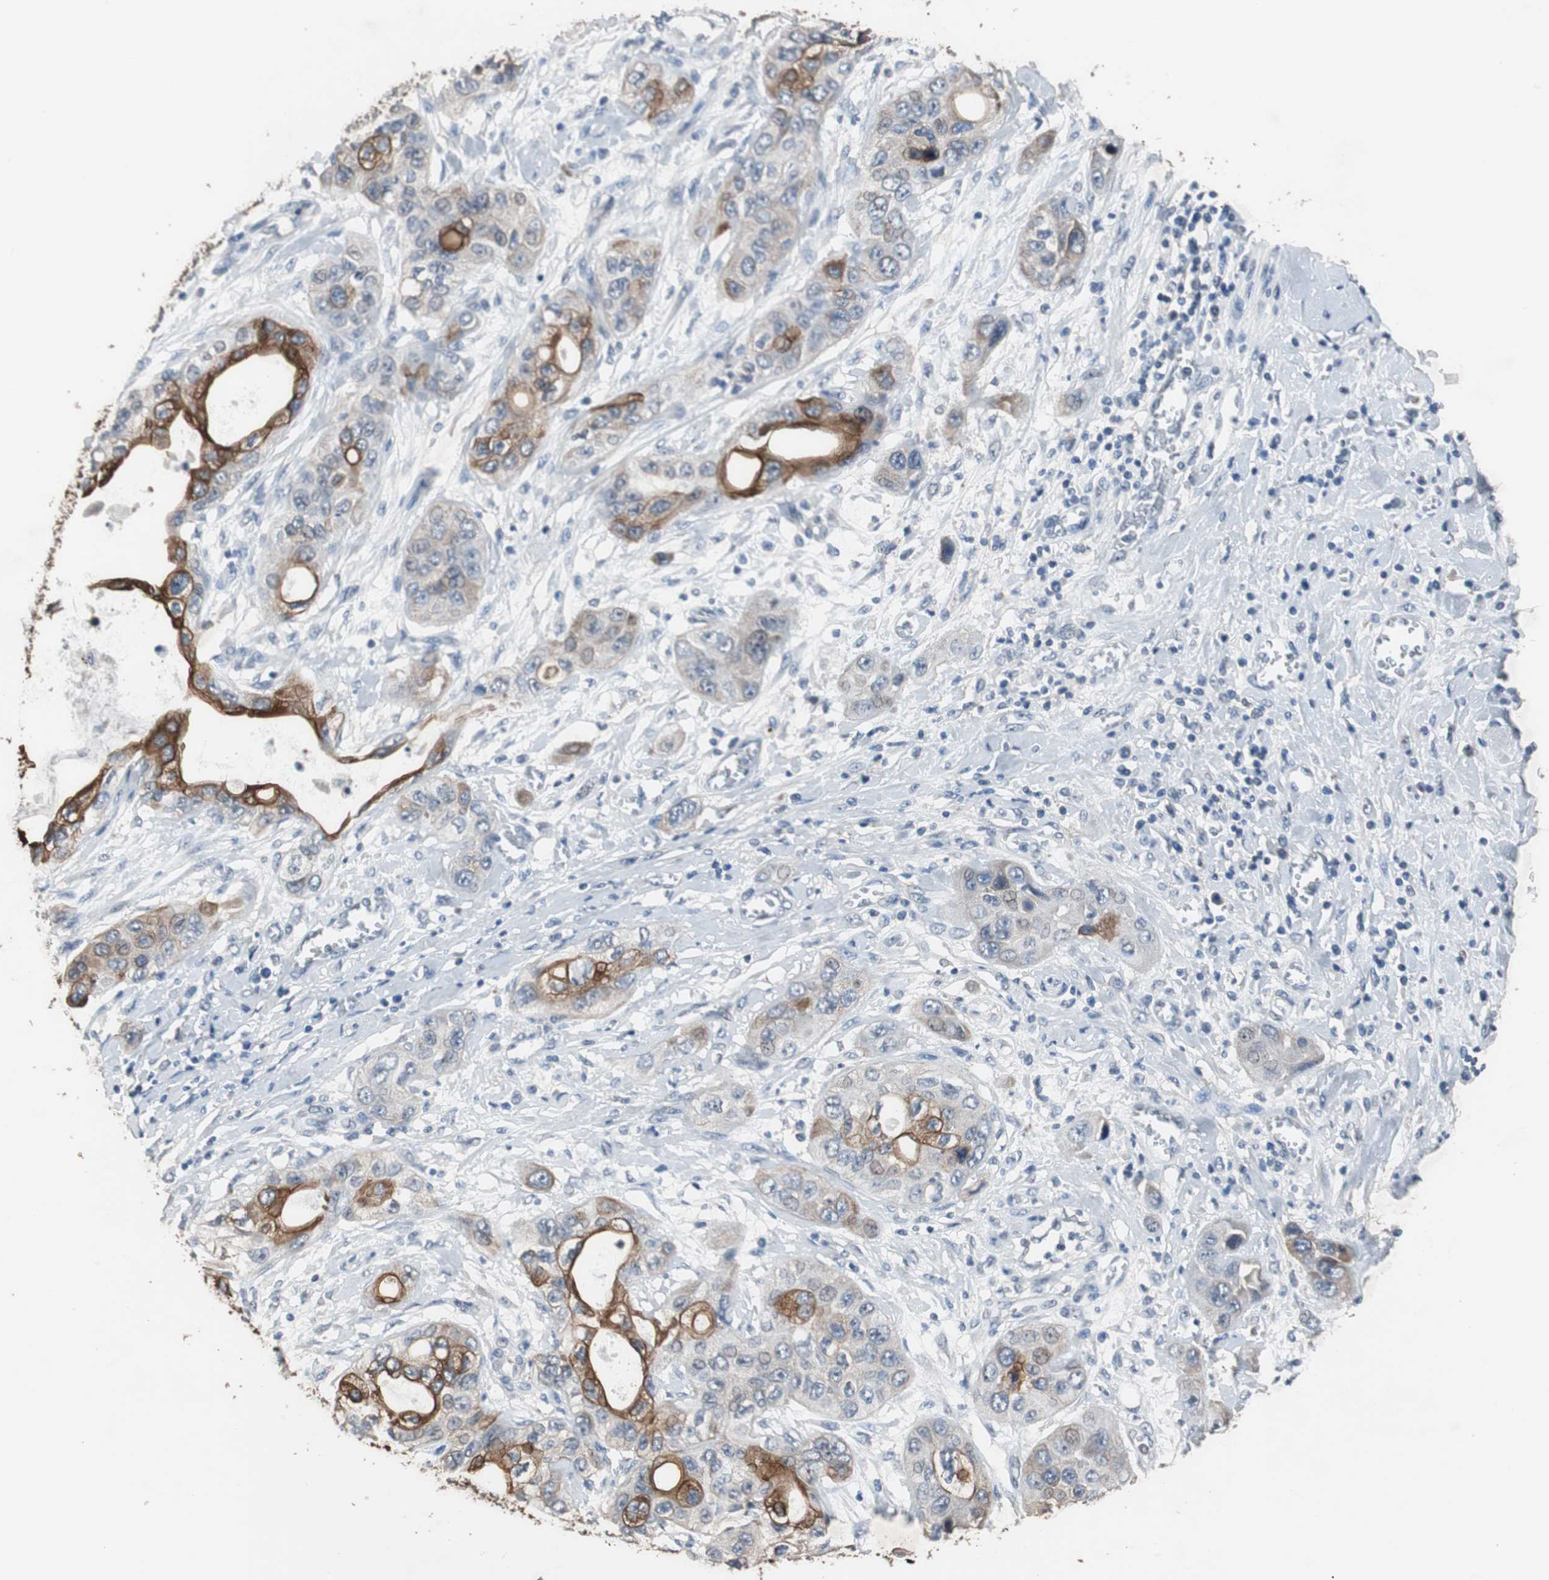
{"staining": {"intensity": "strong", "quantity": "<25%", "location": "cytoplasmic/membranous"}, "tissue": "pancreatic cancer", "cell_type": "Tumor cells", "image_type": "cancer", "snomed": [{"axis": "morphology", "description": "Adenocarcinoma, NOS"}, {"axis": "topography", "description": "Pancreas"}], "caption": "This is a photomicrograph of immunohistochemistry staining of pancreatic adenocarcinoma, which shows strong staining in the cytoplasmic/membranous of tumor cells.", "gene": "USP10", "patient": {"sex": "female", "age": 70}}